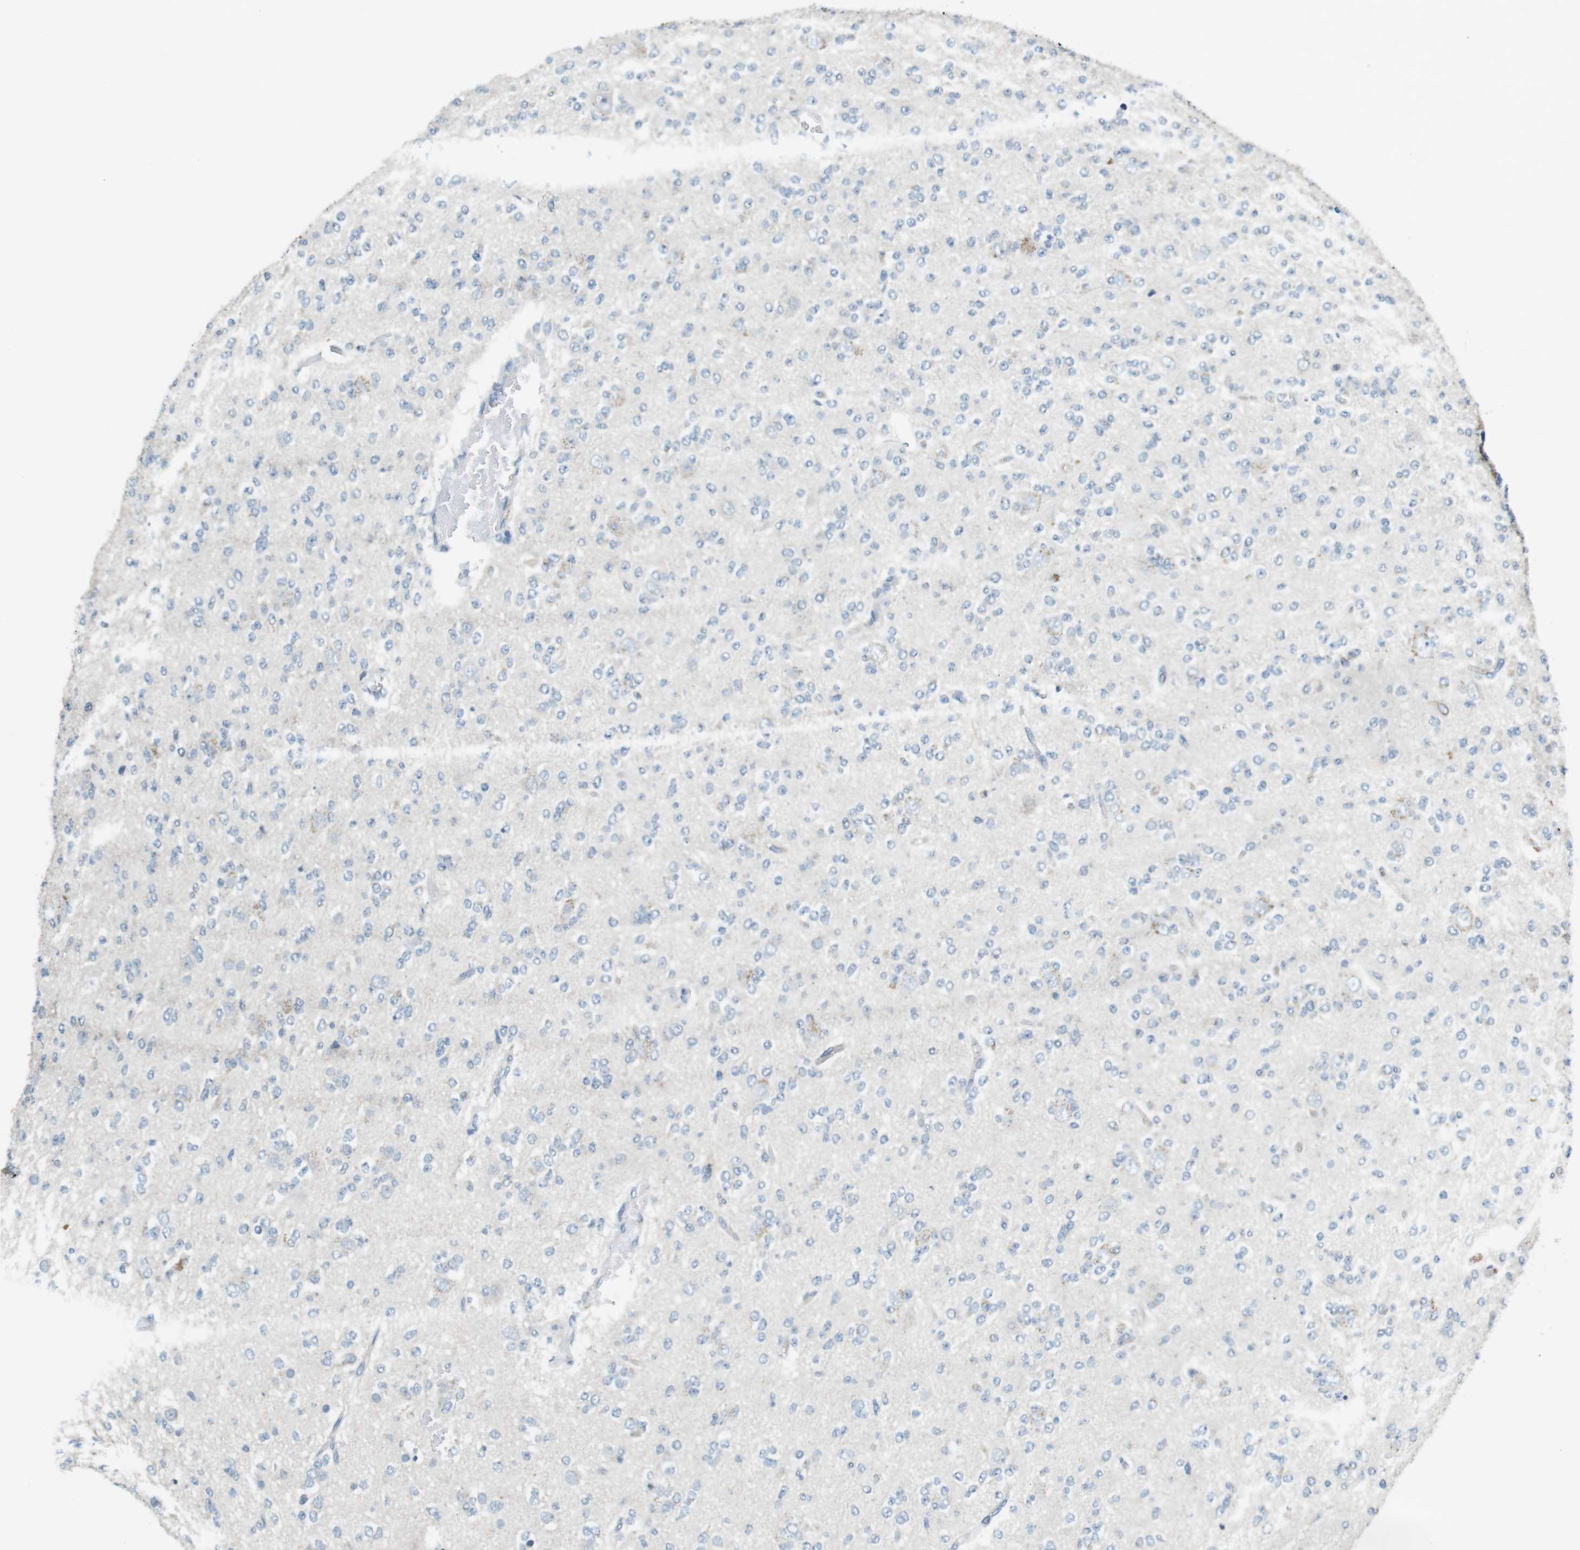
{"staining": {"intensity": "negative", "quantity": "none", "location": "none"}, "tissue": "glioma", "cell_type": "Tumor cells", "image_type": "cancer", "snomed": [{"axis": "morphology", "description": "Glioma, malignant, Low grade"}, {"axis": "topography", "description": "Brain"}], "caption": "Tumor cells are negative for brown protein staining in glioma. (Immunohistochemistry, brightfield microscopy, high magnification).", "gene": "MUC5B", "patient": {"sex": "male", "age": 38}}